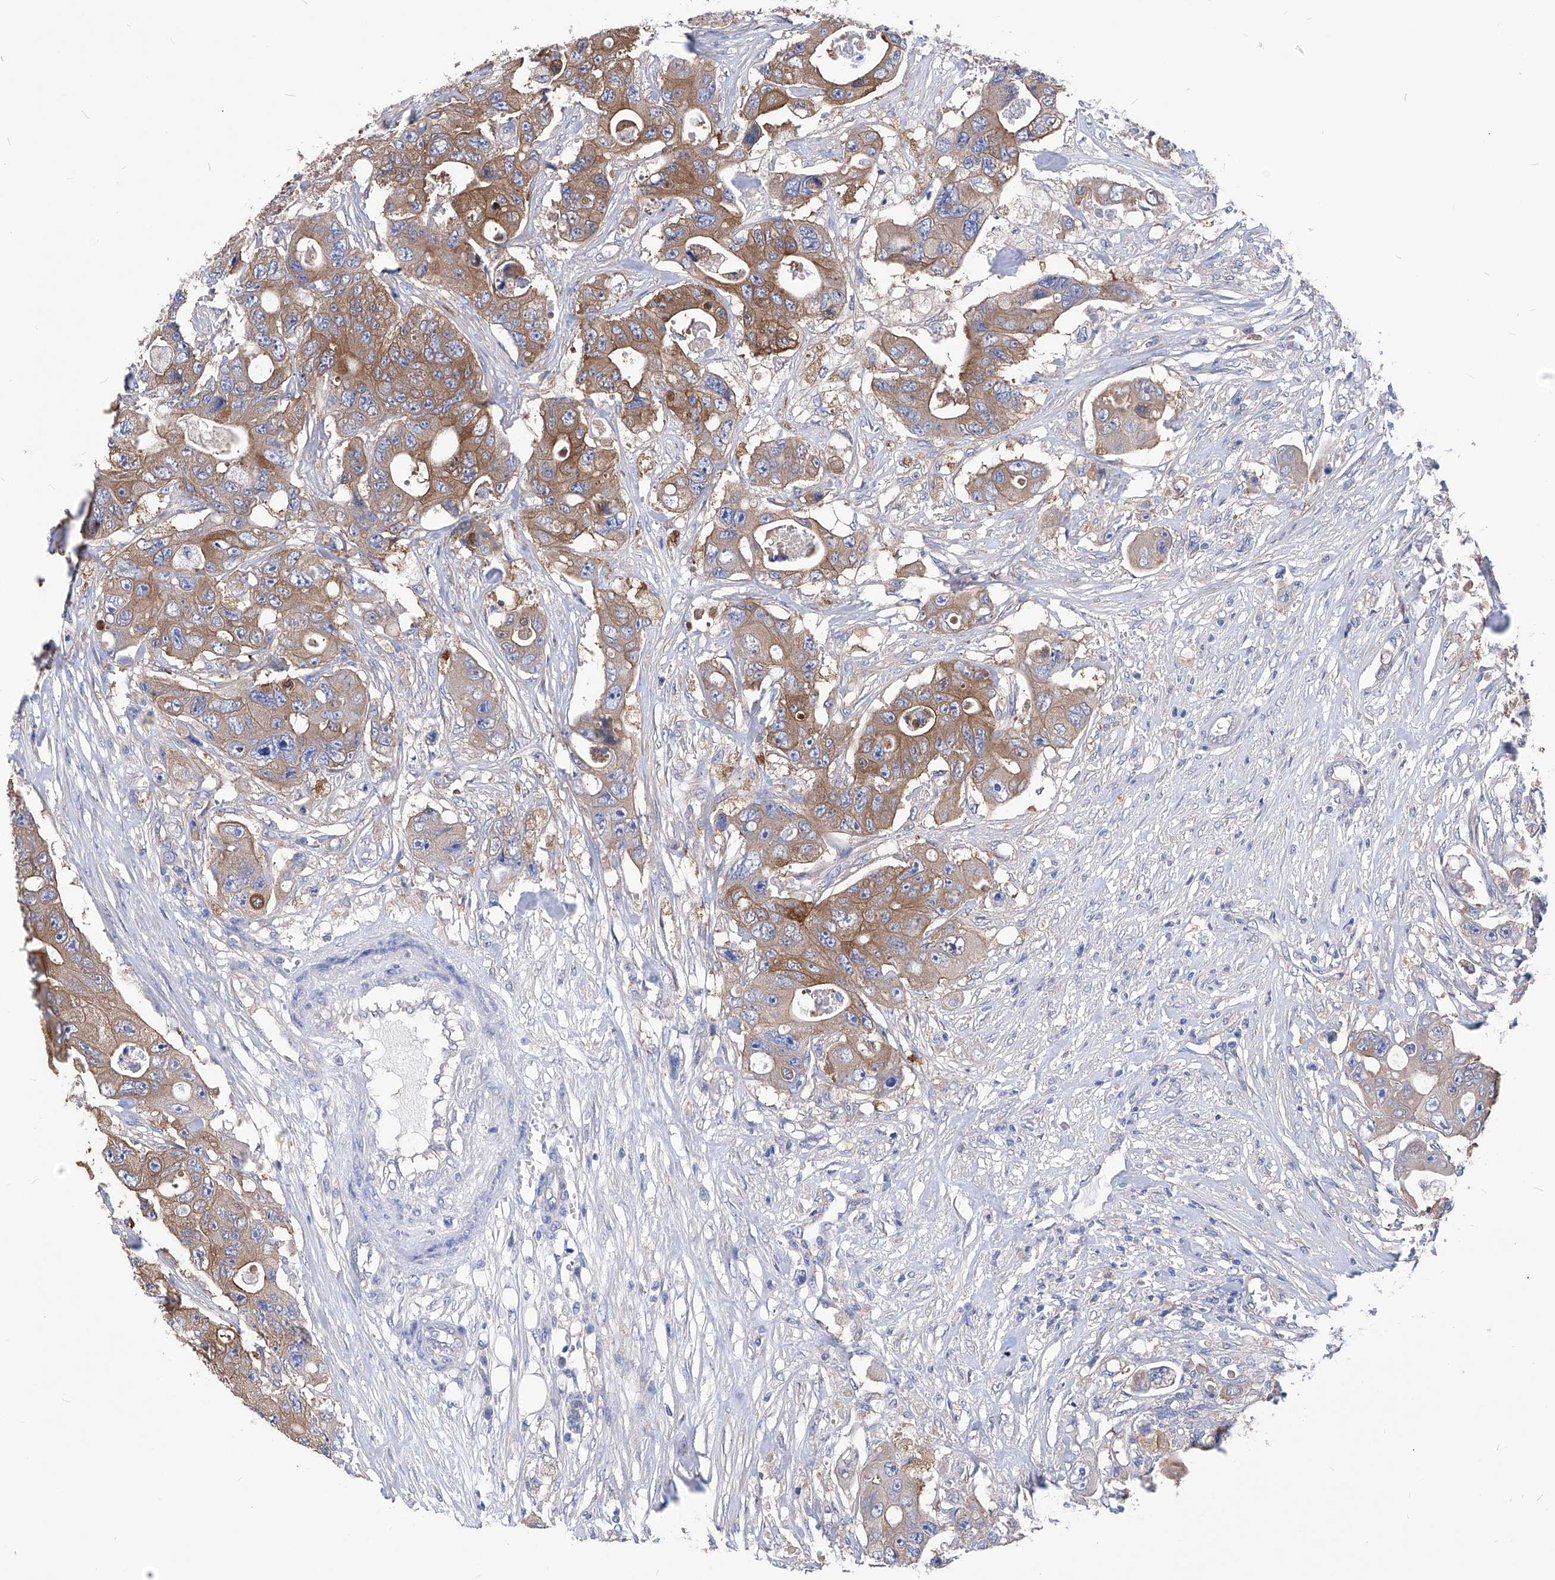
{"staining": {"intensity": "moderate", "quantity": ">75%", "location": "cytoplasmic/membranous"}, "tissue": "colorectal cancer", "cell_type": "Tumor cells", "image_type": "cancer", "snomed": [{"axis": "morphology", "description": "Adenocarcinoma, NOS"}, {"axis": "topography", "description": "Colon"}], "caption": "A high-resolution photomicrograph shows immunohistochemistry (IHC) staining of colorectal adenocarcinoma, which demonstrates moderate cytoplasmic/membranous expression in about >75% of tumor cells.", "gene": "XPNPEP1", "patient": {"sex": "female", "age": 46}}